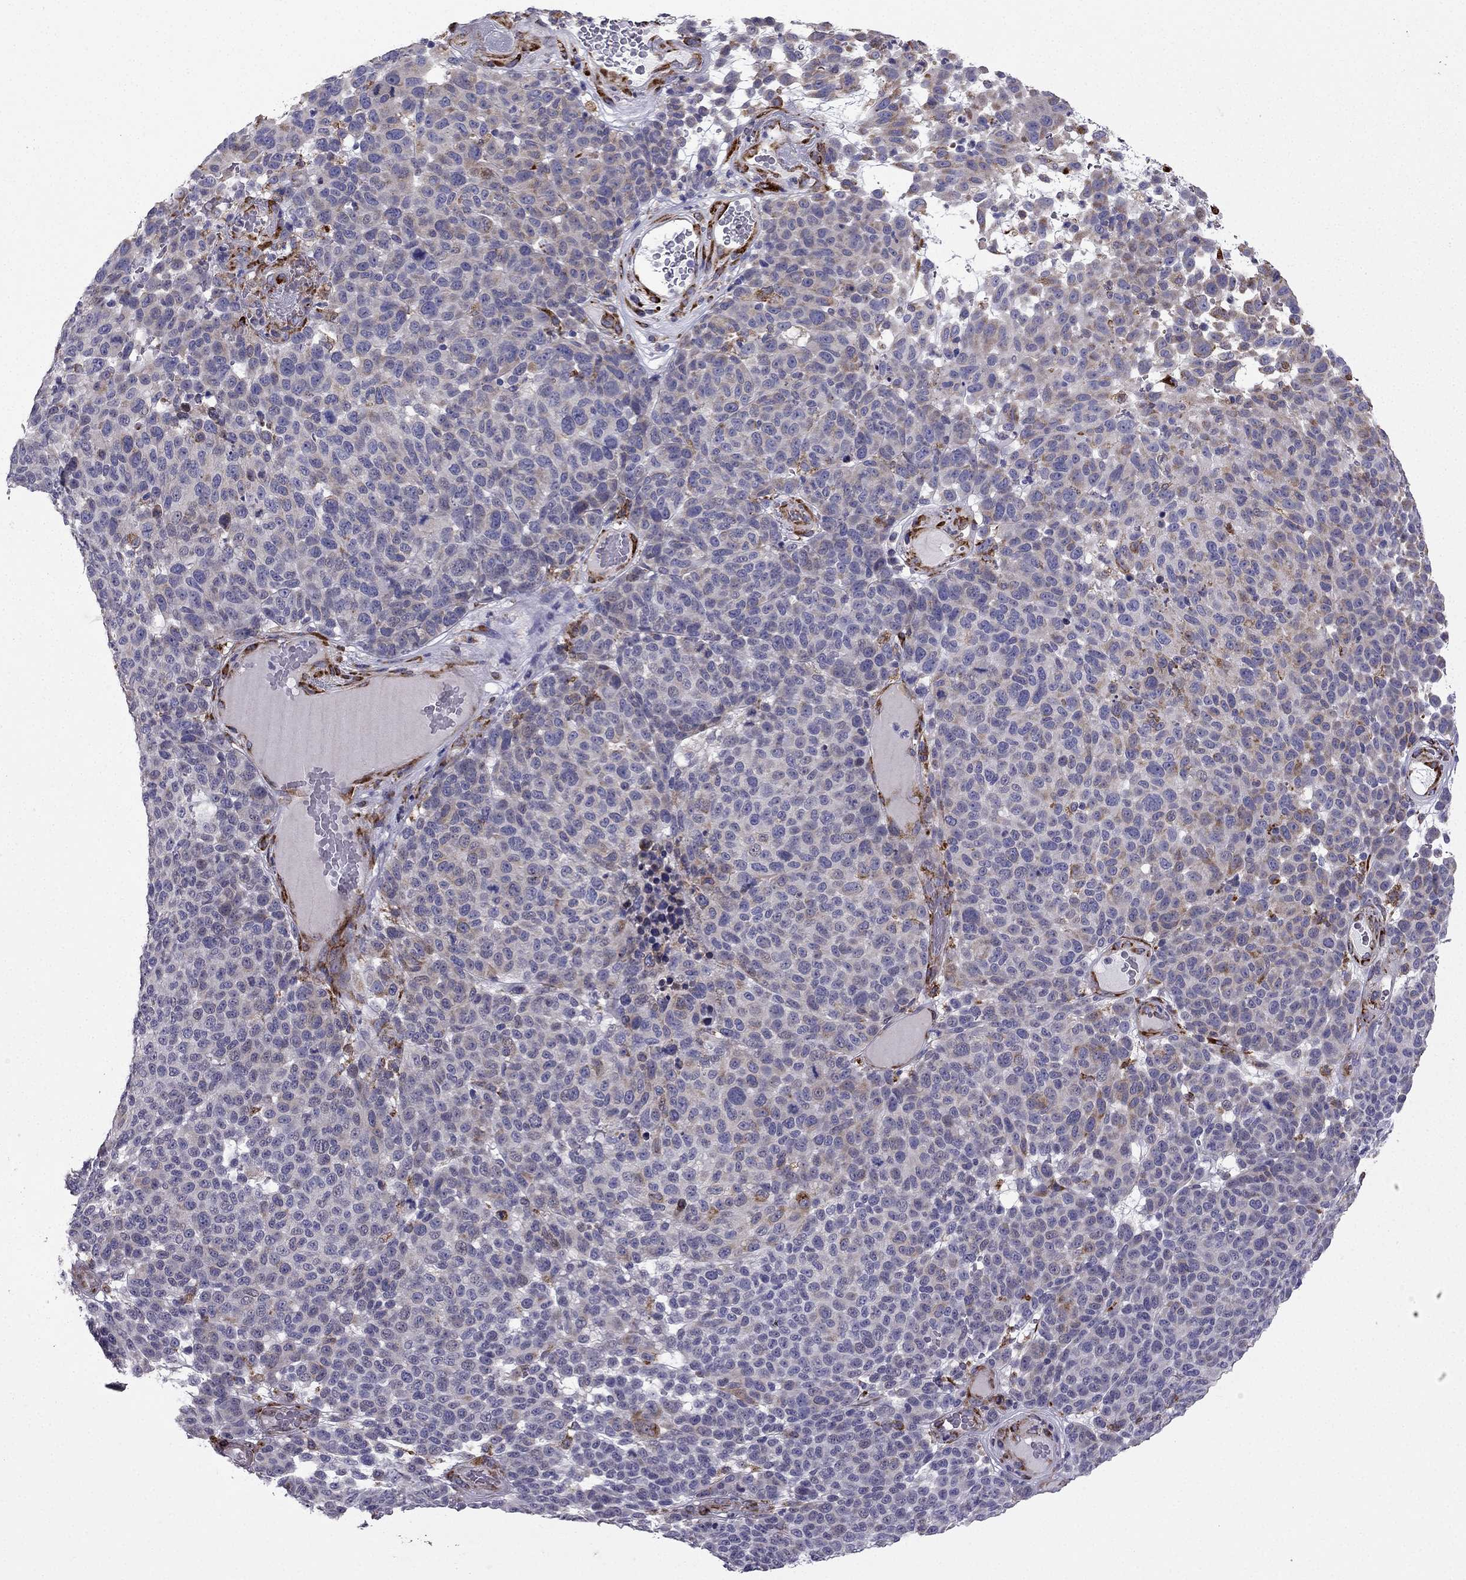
{"staining": {"intensity": "weak", "quantity": "<25%", "location": "cytoplasmic/membranous"}, "tissue": "melanoma", "cell_type": "Tumor cells", "image_type": "cancer", "snomed": [{"axis": "morphology", "description": "Malignant melanoma, NOS"}, {"axis": "topography", "description": "Skin"}], "caption": "Malignant melanoma stained for a protein using immunohistochemistry displays no expression tumor cells.", "gene": "IKBIP", "patient": {"sex": "male", "age": 59}}